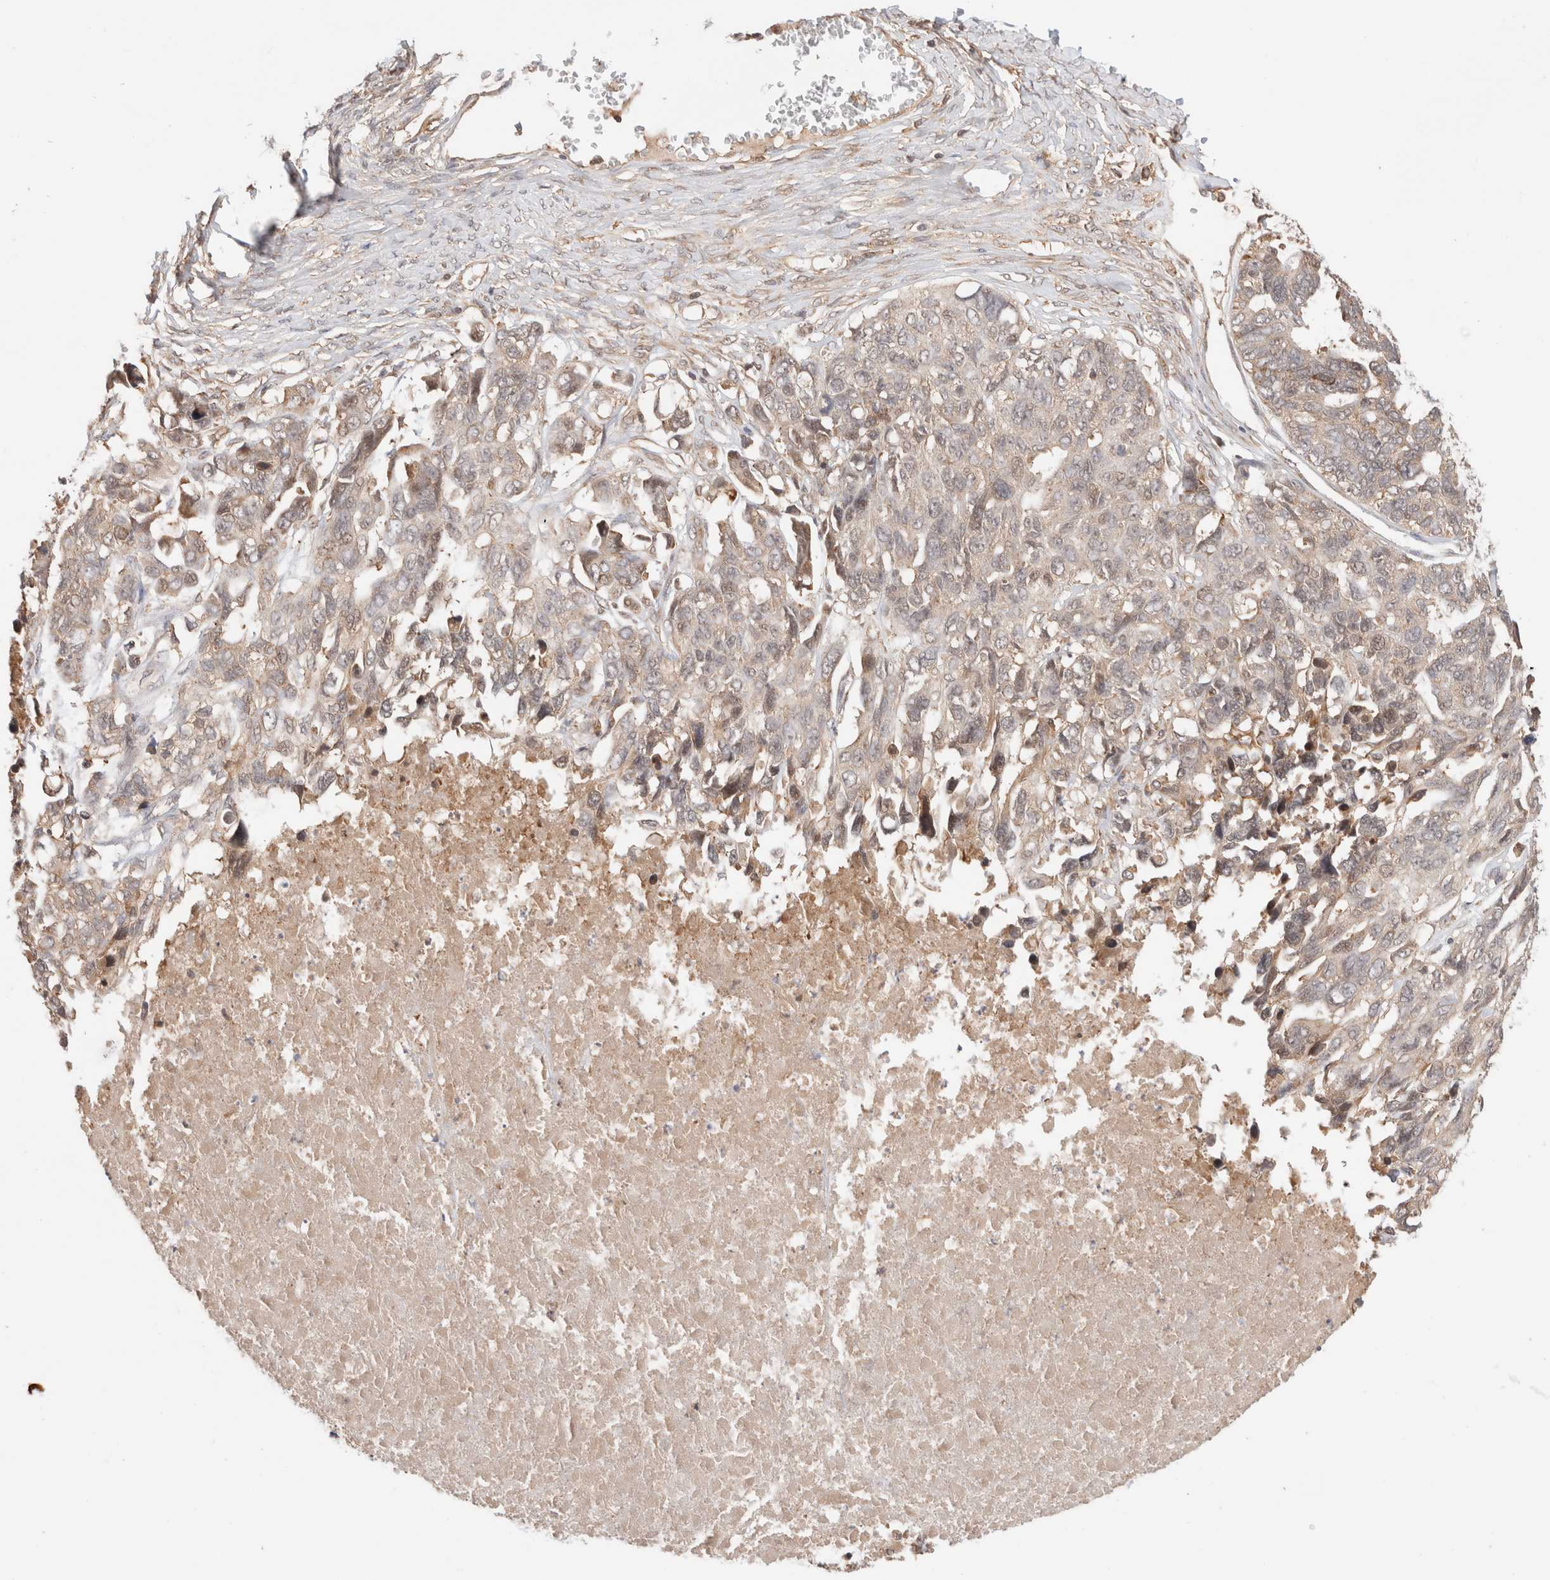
{"staining": {"intensity": "weak", "quantity": "25%-75%", "location": "cytoplasmic/membranous,nuclear"}, "tissue": "ovarian cancer", "cell_type": "Tumor cells", "image_type": "cancer", "snomed": [{"axis": "morphology", "description": "Cystadenocarcinoma, serous, NOS"}, {"axis": "topography", "description": "Ovary"}], "caption": "Immunohistochemical staining of ovarian cancer (serous cystadenocarcinoma) reveals weak cytoplasmic/membranous and nuclear protein positivity in about 25%-75% of tumor cells. Immunohistochemistry stains the protein in brown and the nuclei are stained blue.", "gene": "SIKE1", "patient": {"sex": "female", "age": 79}}